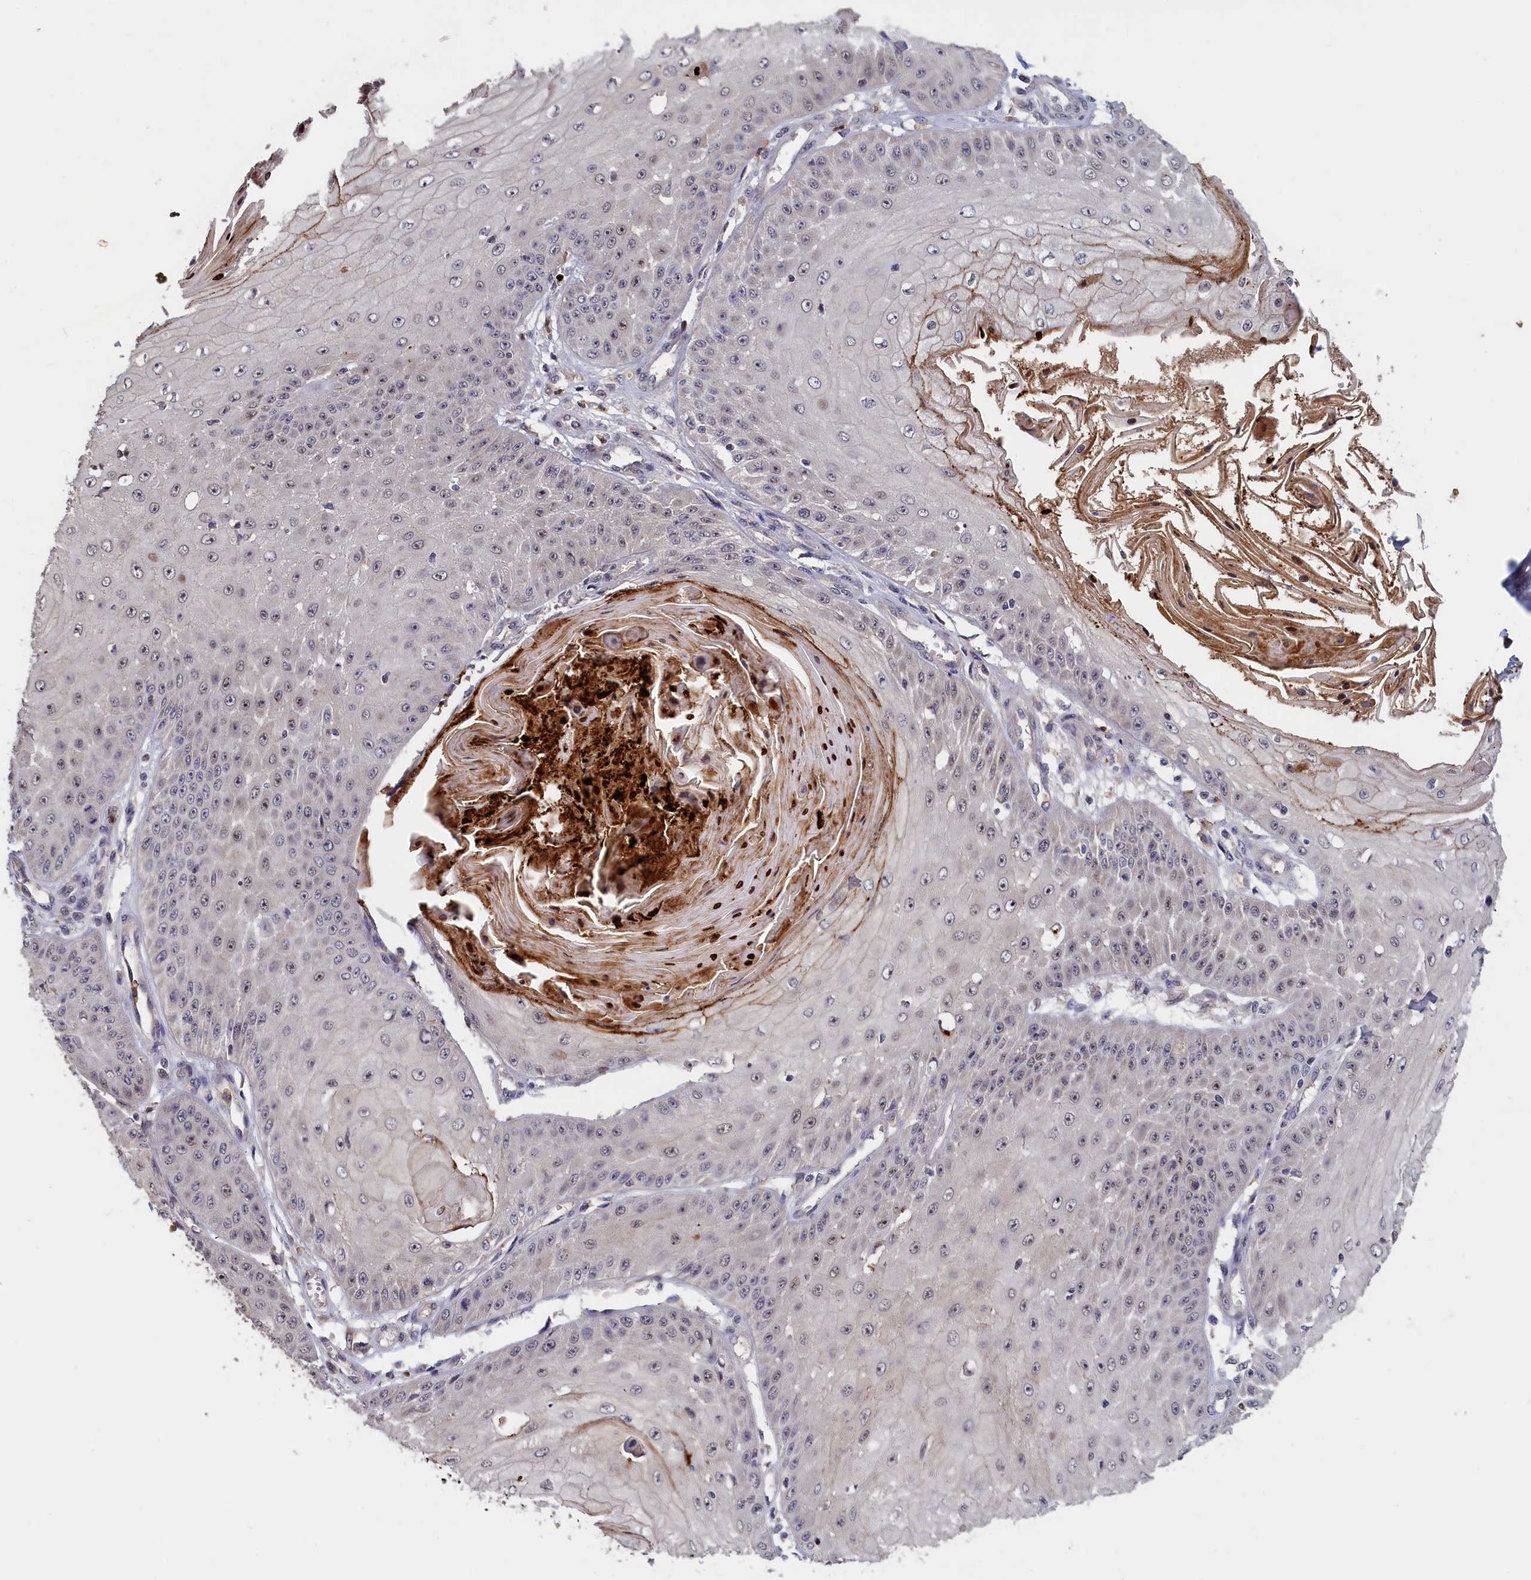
{"staining": {"intensity": "weak", "quantity": "<25%", "location": "nuclear"}, "tissue": "skin cancer", "cell_type": "Tumor cells", "image_type": "cancer", "snomed": [{"axis": "morphology", "description": "Squamous cell carcinoma, NOS"}, {"axis": "topography", "description": "Skin"}], "caption": "Tumor cells show no significant protein positivity in squamous cell carcinoma (skin). (Stains: DAB (3,3'-diaminobenzidine) IHC with hematoxylin counter stain, Microscopy: brightfield microscopy at high magnification).", "gene": "EPB41L4B", "patient": {"sex": "male", "age": 70}}